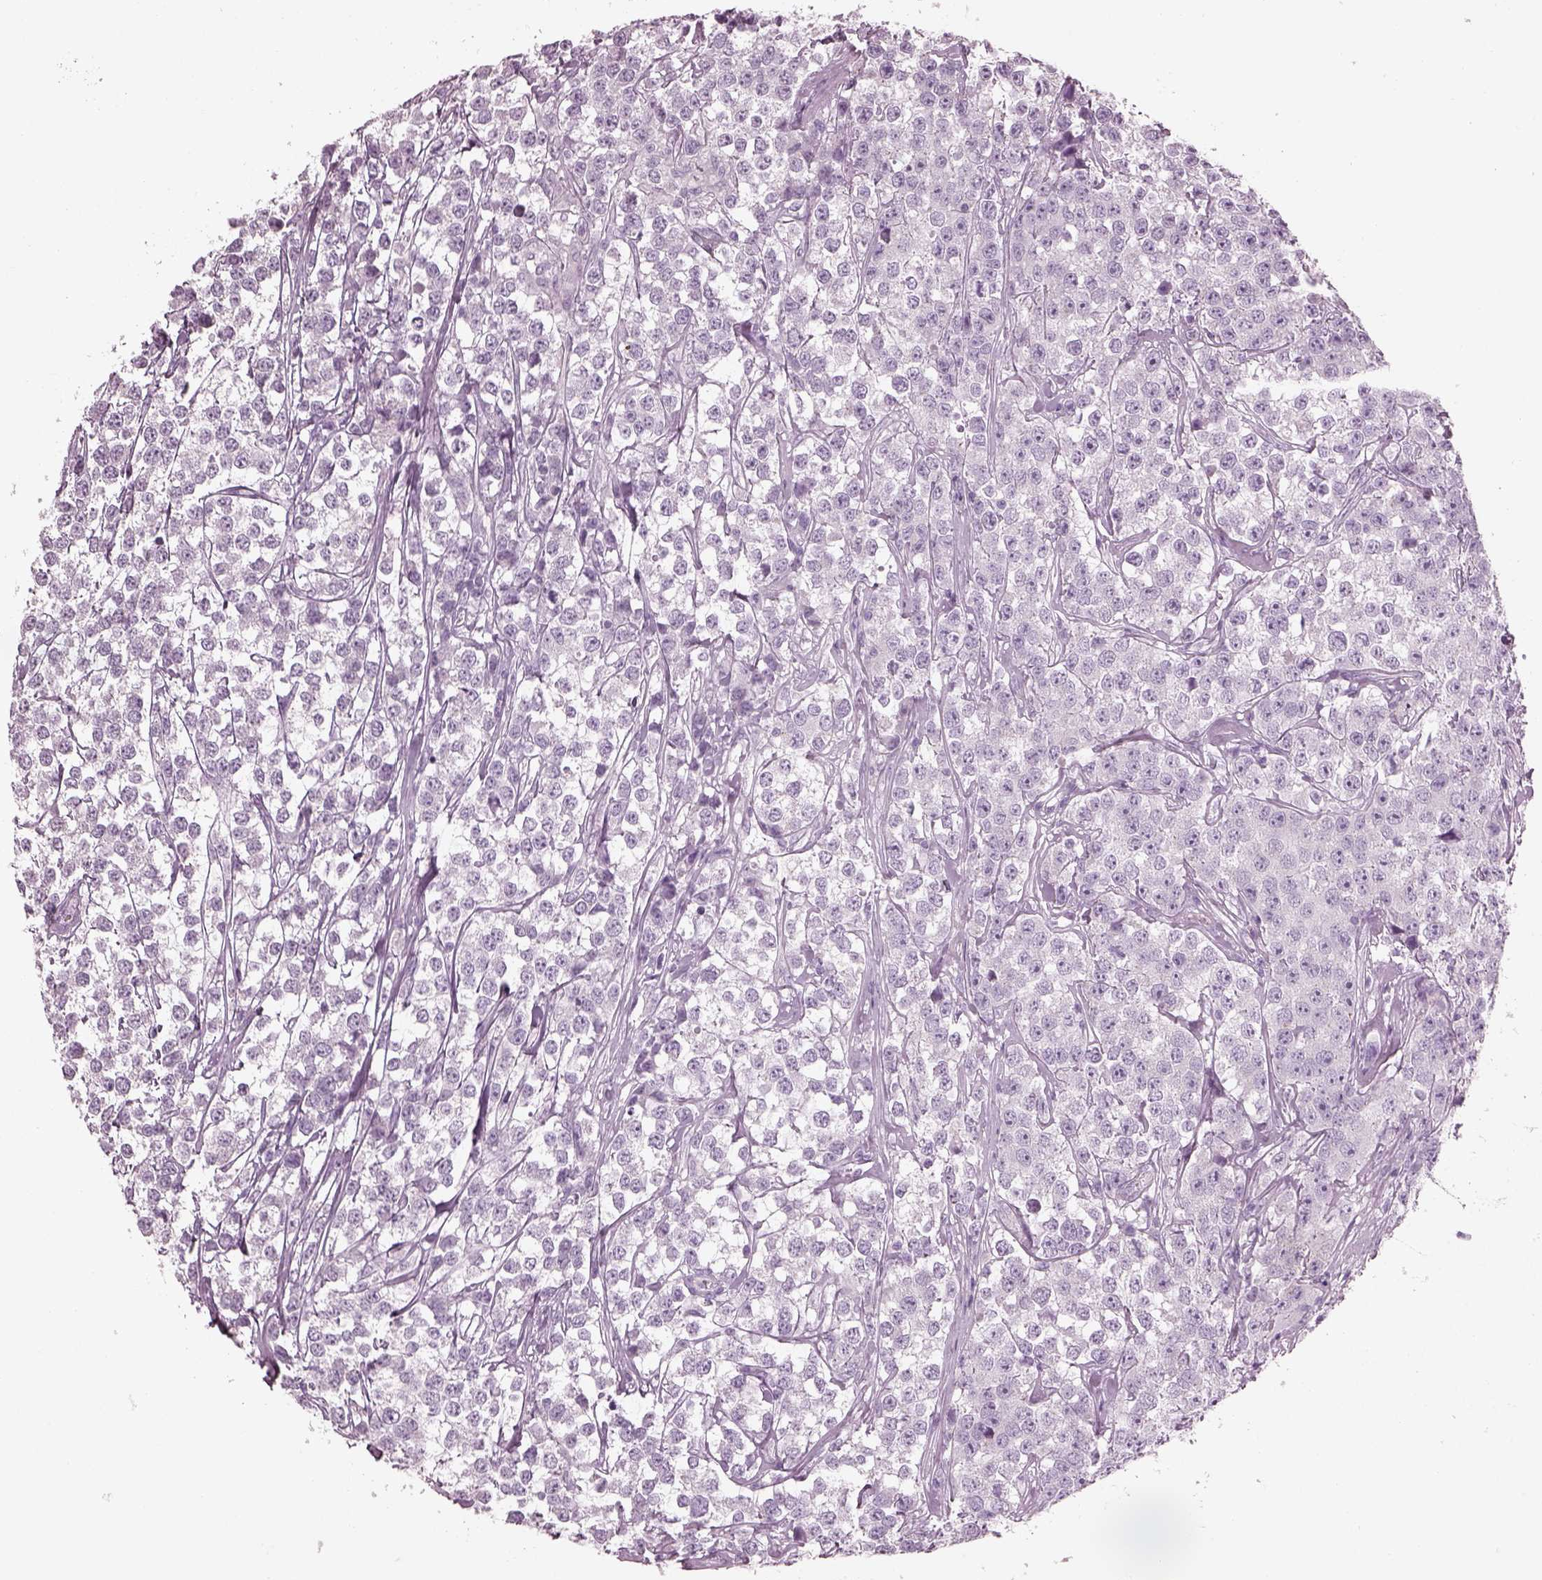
{"staining": {"intensity": "negative", "quantity": "none", "location": "none"}, "tissue": "testis cancer", "cell_type": "Tumor cells", "image_type": "cancer", "snomed": [{"axis": "morphology", "description": "Seminoma, NOS"}, {"axis": "topography", "description": "Testis"}], "caption": "Immunohistochemical staining of human testis cancer displays no significant expression in tumor cells.", "gene": "PDC", "patient": {"sex": "male", "age": 59}}